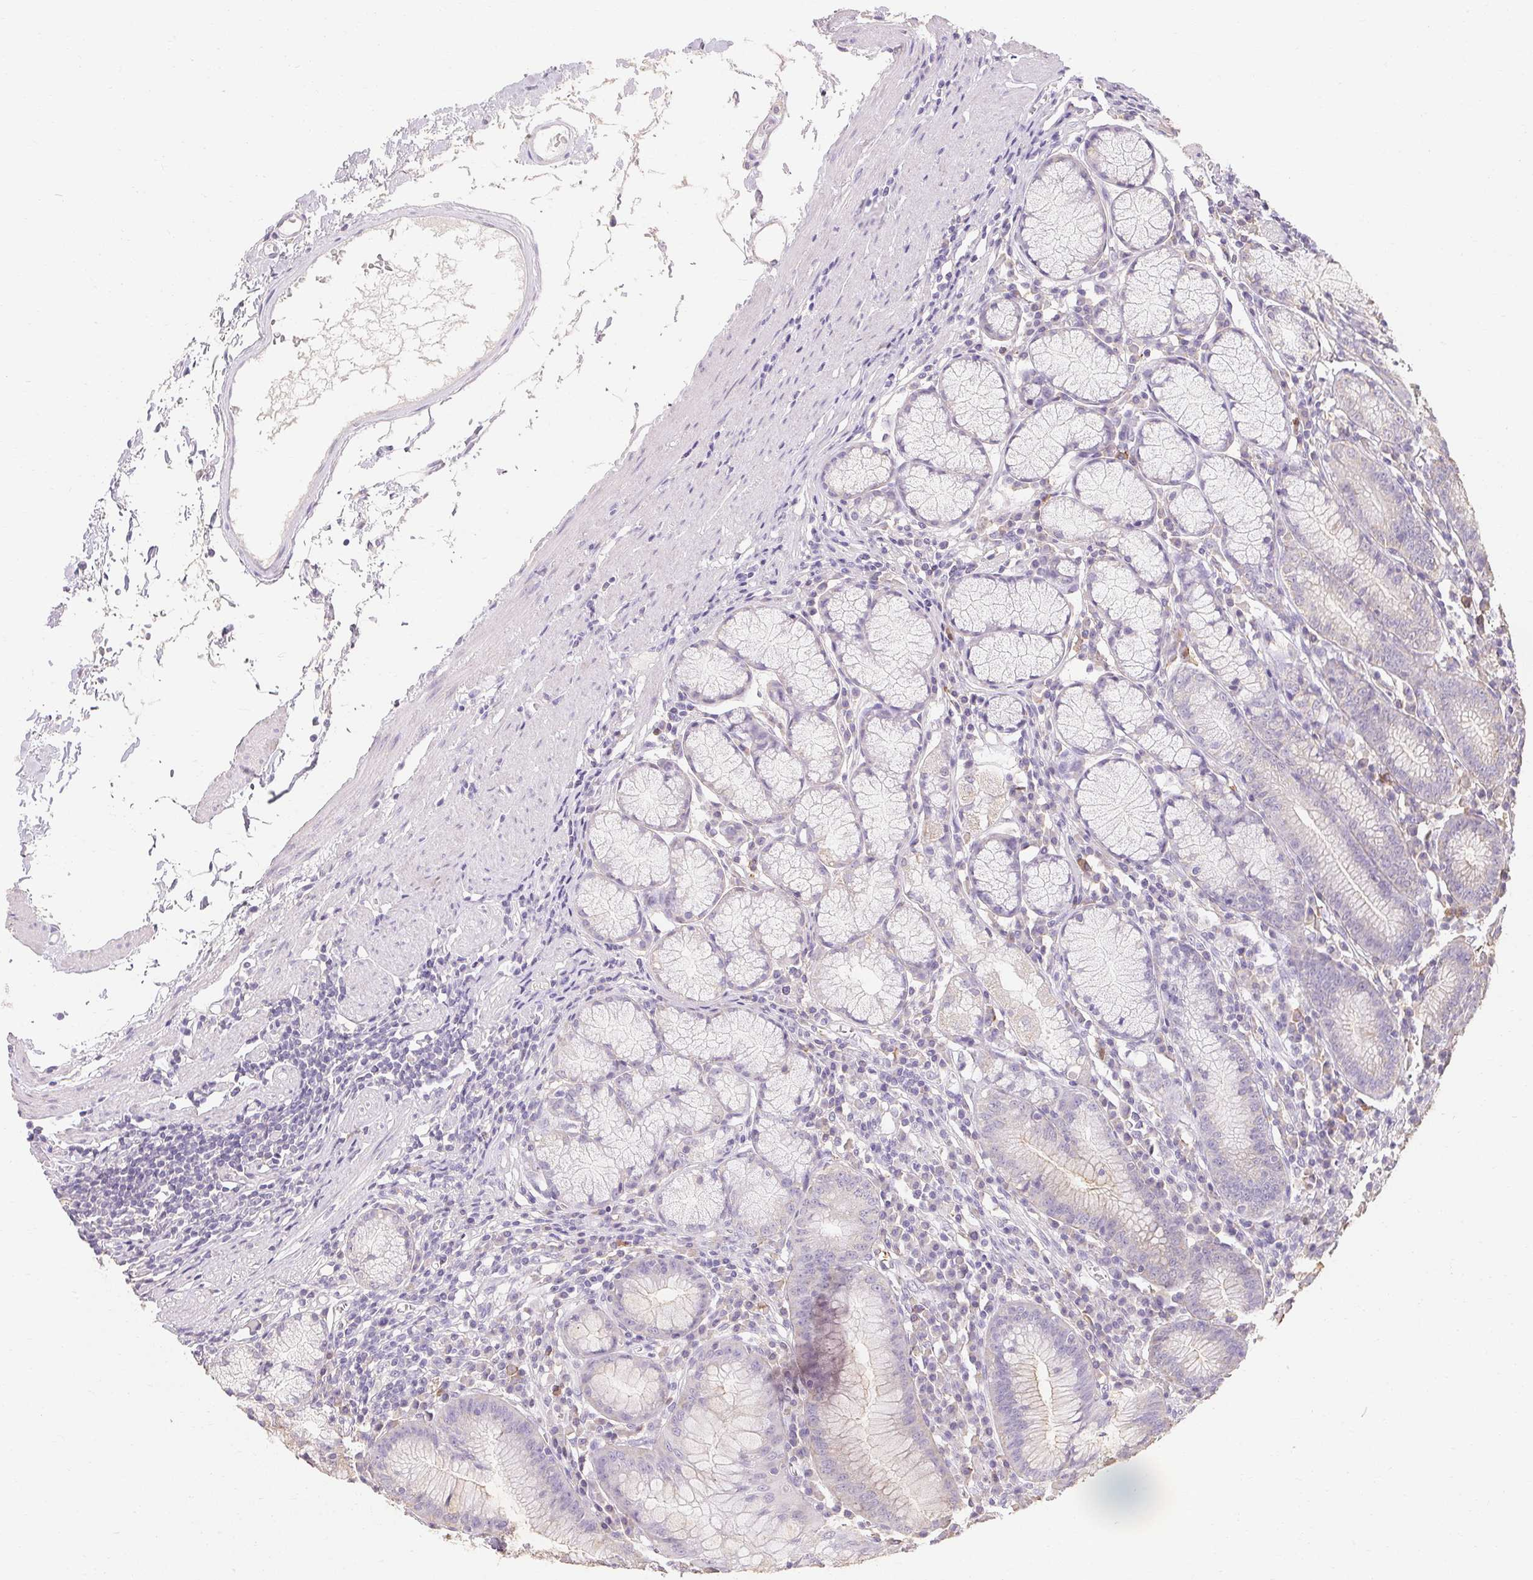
{"staining": {"intensity": "weak", "quantity": "25%-75%", "location": "cytoplasmic/membranous"}, "tissue": "stomach", "cell_type": "Glandular cells", "image_type": "normal", "snomed": [{"axis": "morphology", "description": "Normal tissue, NOS"}, {"axis": "topography", "description": "Stomach"}], "caption": "This is an image of immunohistochemistry staining of normal stomach, which shows weak positivity in the cytoplasmic/membranous of glandular cells.", "gene": "MAP7D2", "patient": {"sex": "male", "age": 55}}